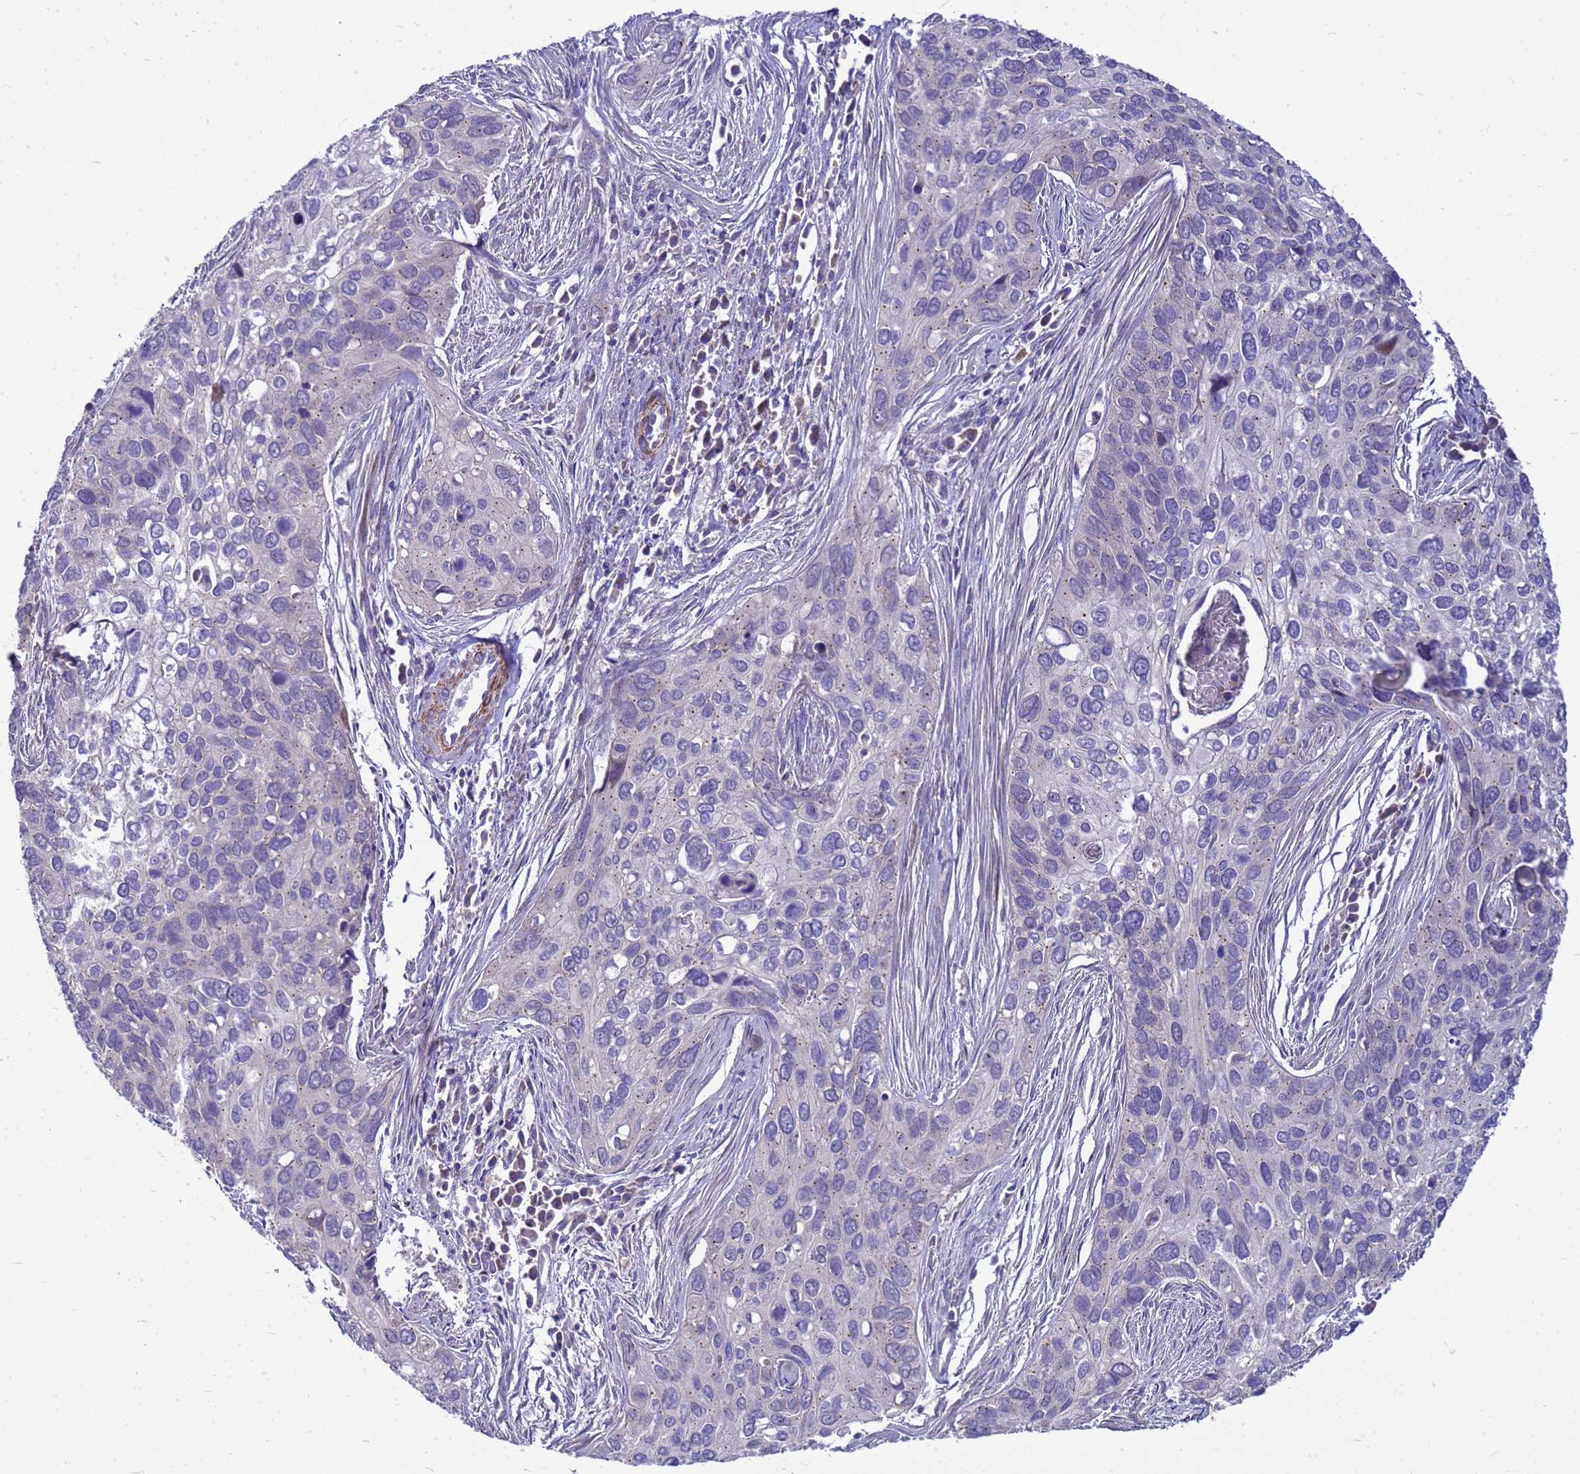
{"staining": {"intensity": "negative", "quantity": "none", "location": "none"}, "tissue": "cervical cancer", "cell_type": "Tumor cells", "image_type": "cancer", "snomed": [{"axis": "morphology", "description": "Squamous cell carcinoma, NOS"}, {"axis": "topography", "description": "Cervix"}], "caption": "Immunohistochemical staining of cervical cancer (squamous cell carcinoma) reveals no significant expression in tumor cells.", "gene": "POP7", "patient": {"sex": "female", "age": 55}}